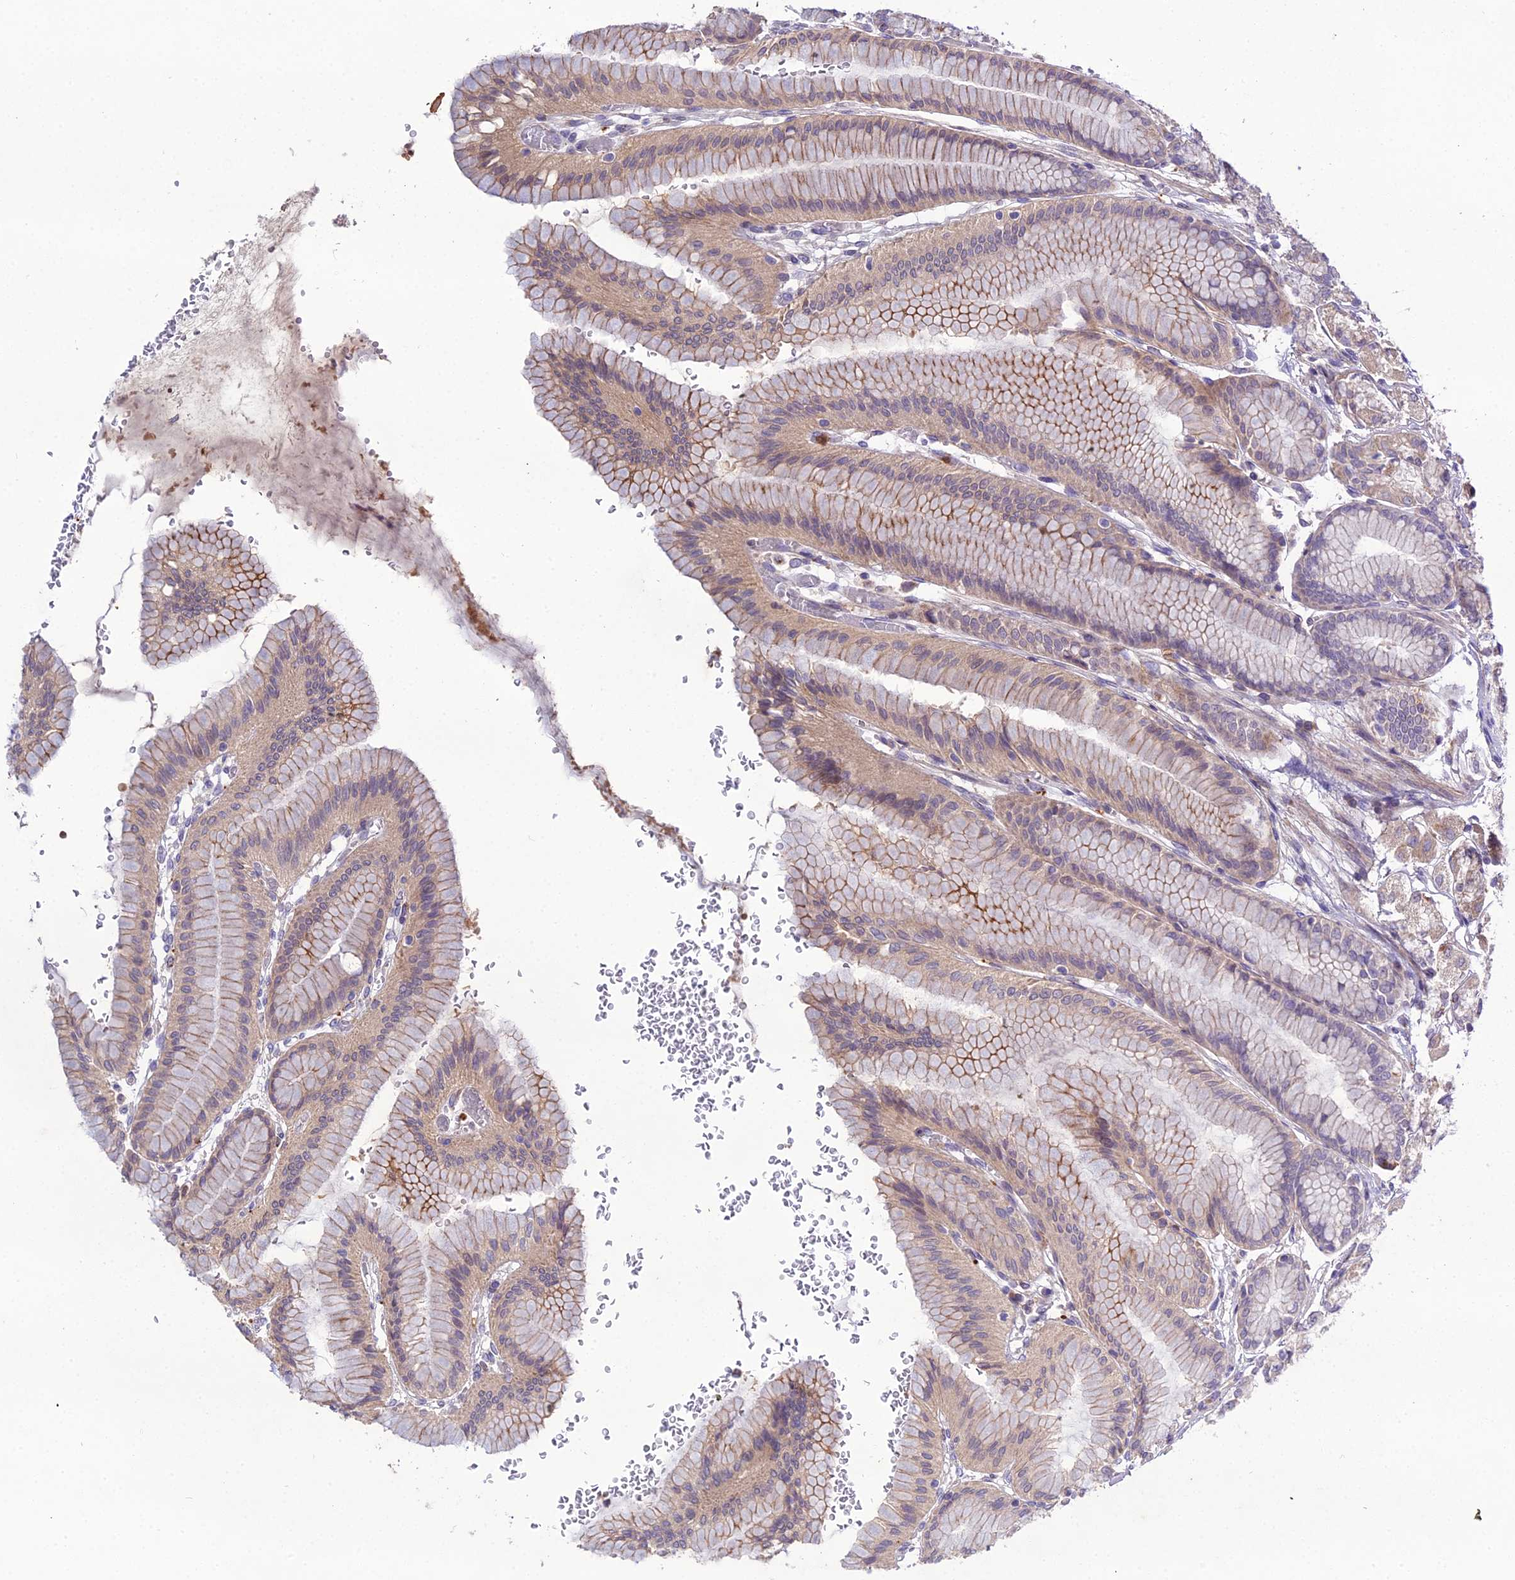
{"staining": {"intensity": "moderate", "quantity": "25%-75%", "location": "cytoplasmic/membranous"}, "tissue": "stomach", "cell_type": "Glandular cells", "image_type": "normal", "snomed": [{"axis": "morphology", "description": "Normal tissue, NOS"}, {"axis": "morphology", "description": "Adenocarcinoma, NOS"}, {"axis": "morphology", "description": "Adenocarcinoma, High grade"}, {"axis": "topography", "description": "Stomach, upper"}, {"axis": "topography", "description": "Stomach"}], "caption": "A high-resolution histopathology image shows IHC staining of unremarkable stomach, which shows moderate cytoplasmic/membranous positivity in approximately 25%-75% of glandular cells.", "gene": "EID2", "patient": {"sex": "female", "age": 65}}